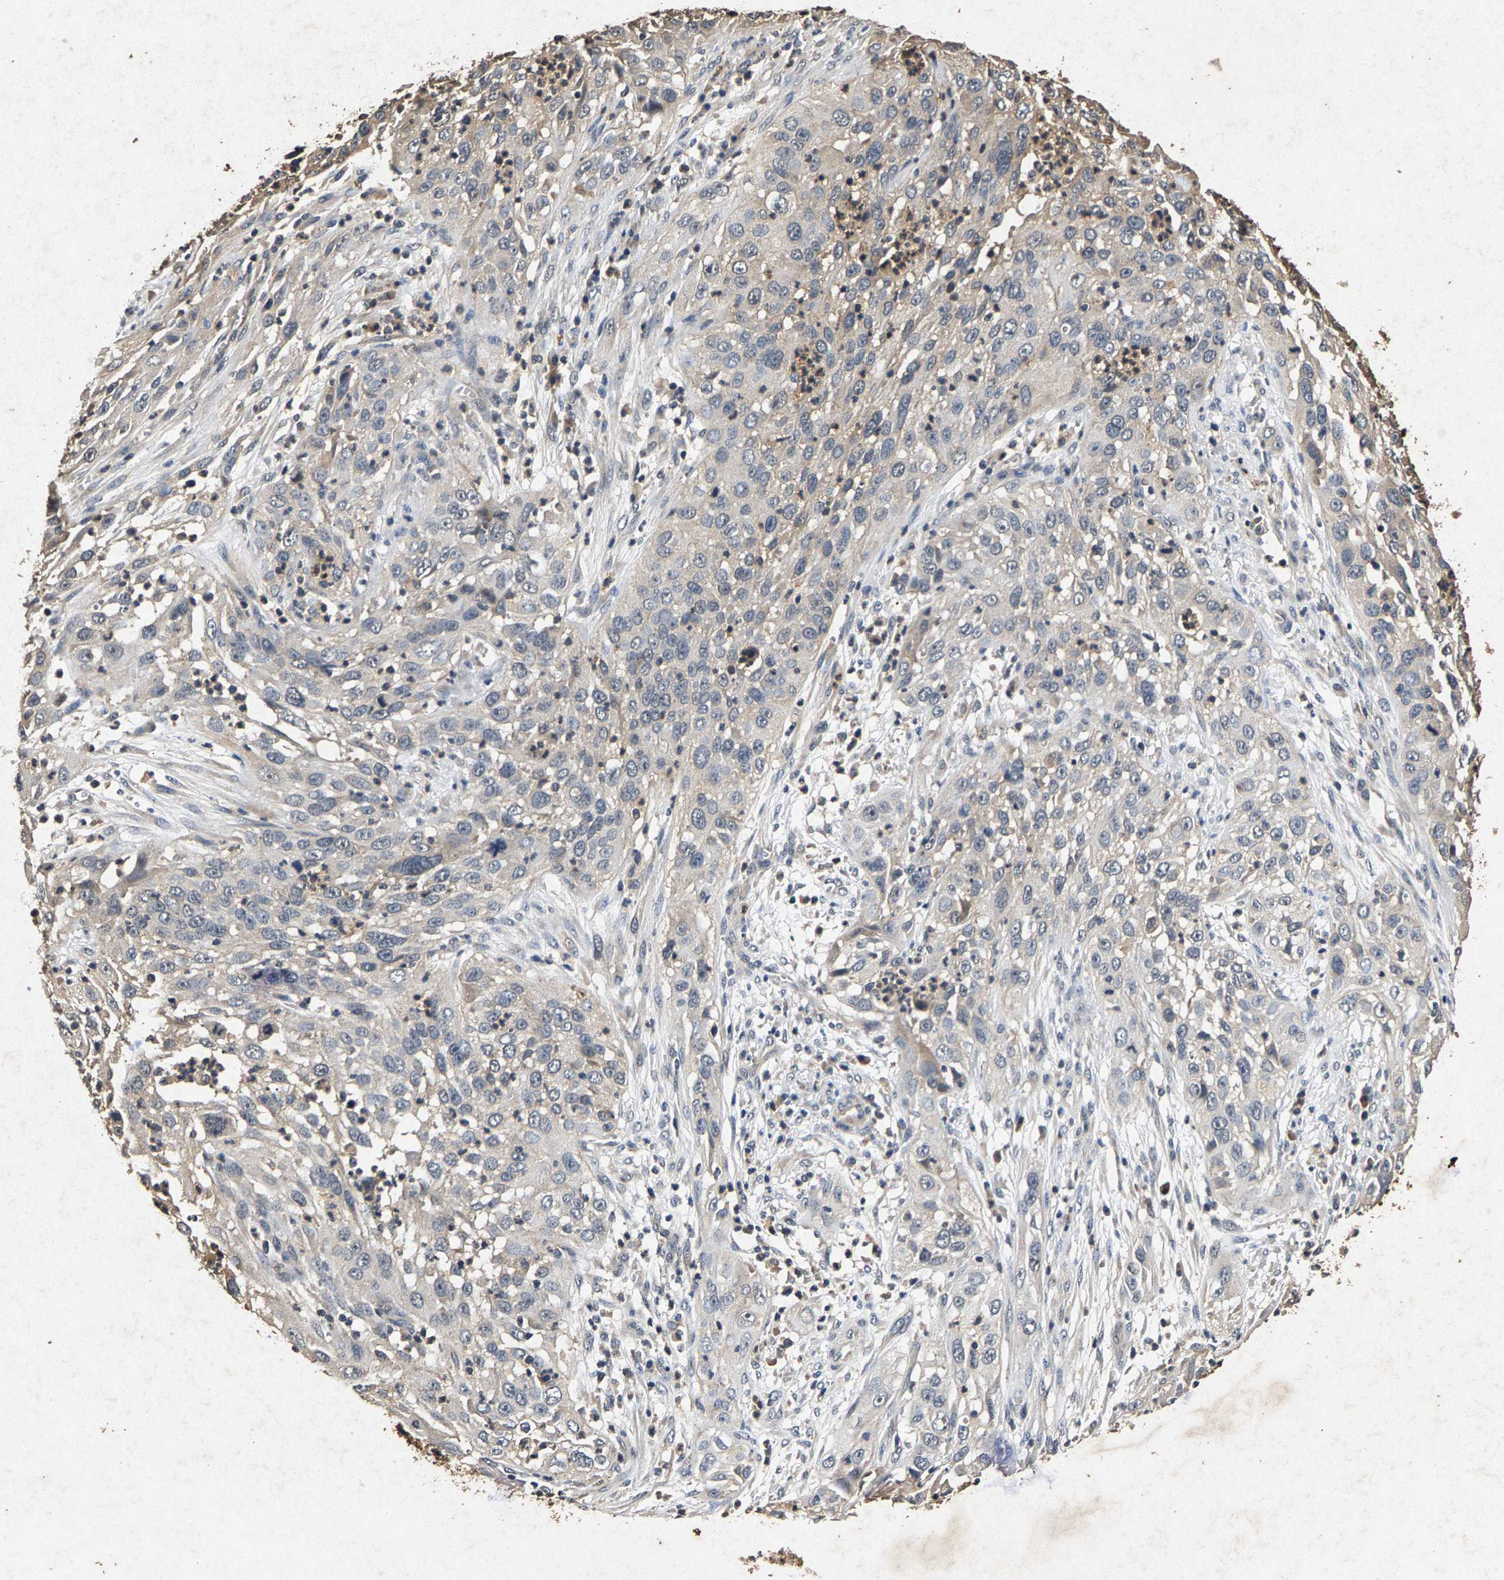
{"staining": {"intensity": "negative", "quantity": "none", "location": "none"}, "tissue": "cervical cancer", "cell_type": "Tumor cells", "image_type": "cancer", "snomed": [{"axis": "morphology", "description": "Squamous cell carcinoma, NOS"}, {"axis": "topography", "description": "Cervix"}], "caption": "DAB (3,3'-diaminobenzidine) immunohistochemical staining of human cervical squamous cell carcinoma shows no significant staining in tumor cells. The staining is performed using DAB (3,3'-diaminobenzidine) brown chromogen with nuclei counter-stained in using hematoxylin.", "gene": "PPP1CC", "patient": {"sex": "female", "age": 32}}